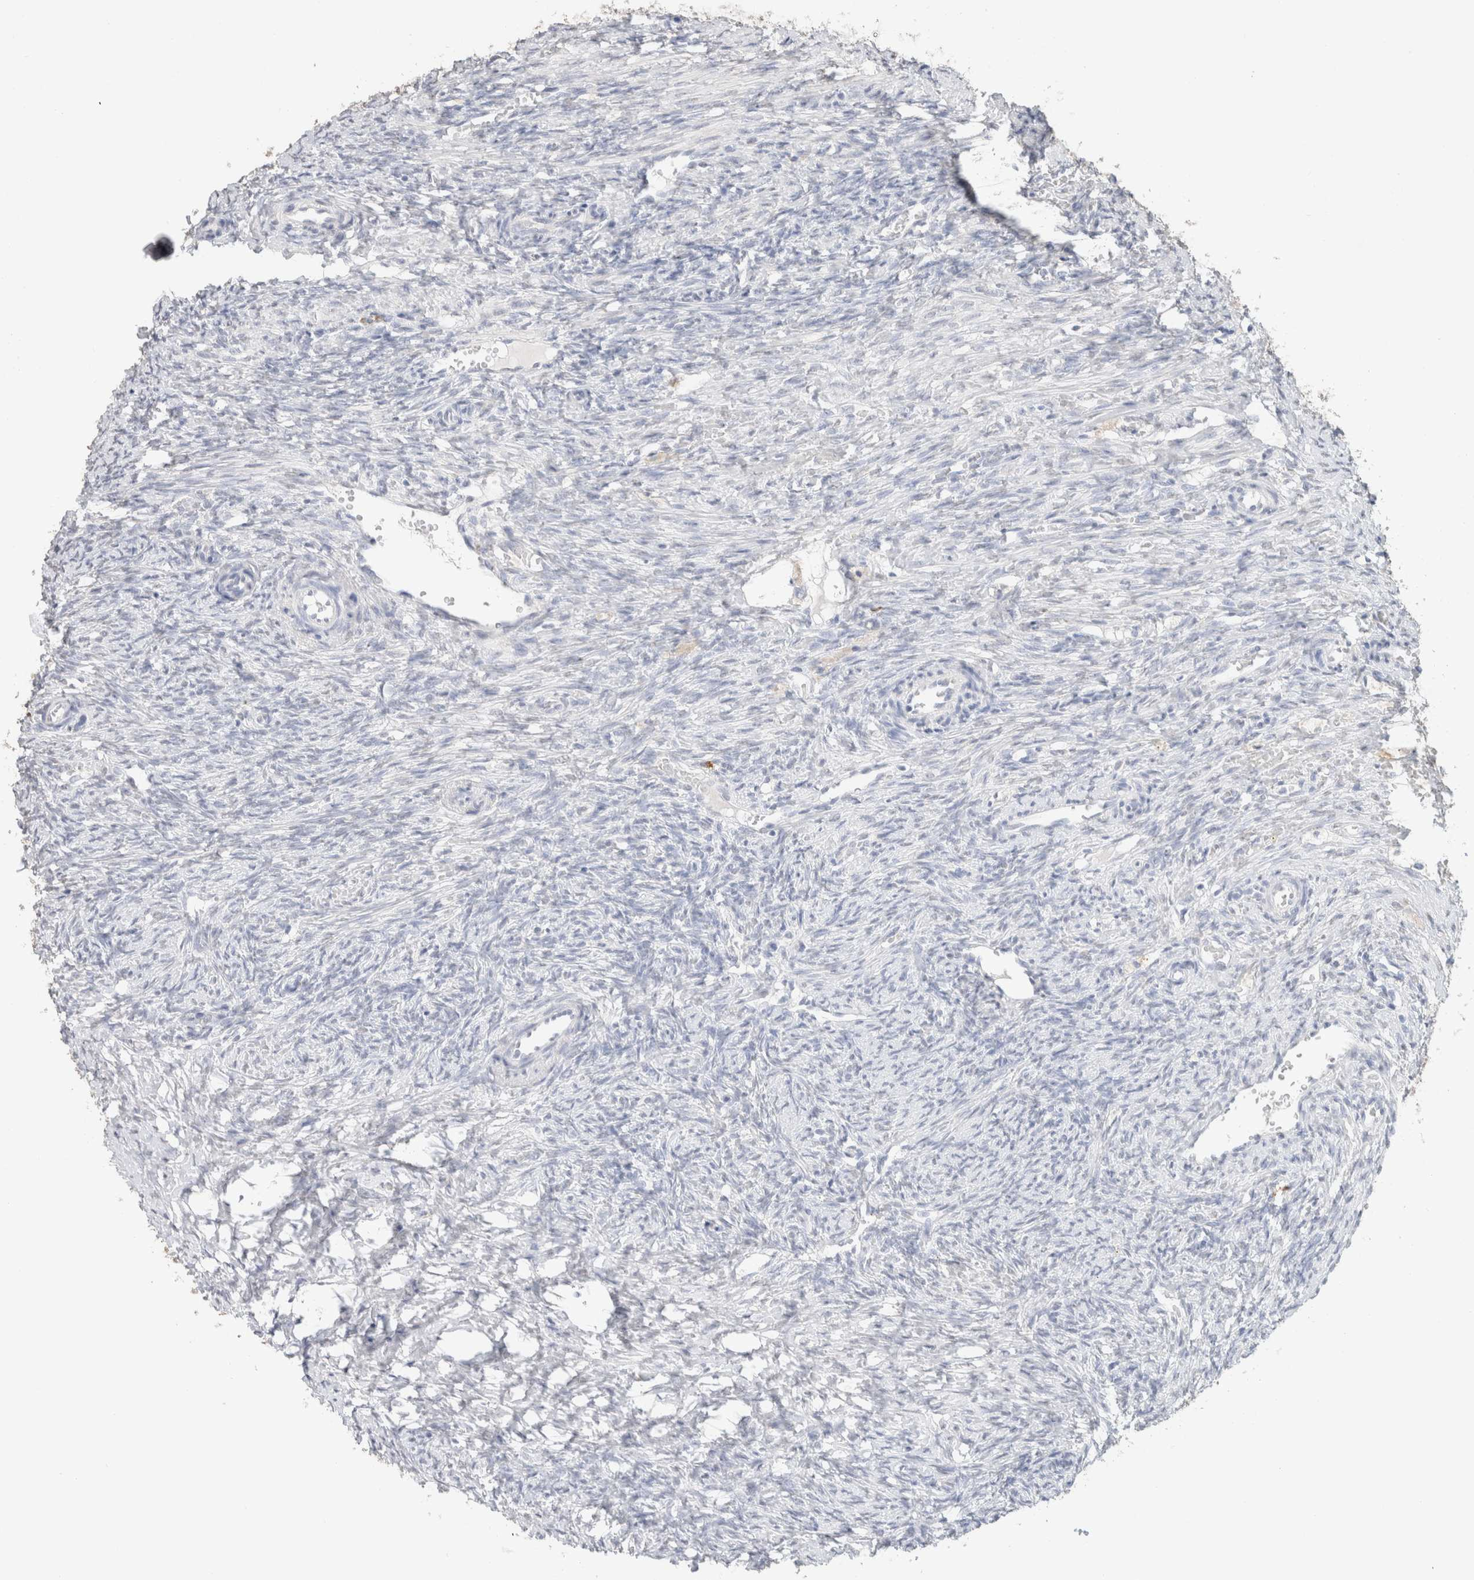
{"staining": {"intensity": "negative", "quantity": "none", "location": "none"}, "tissue": "ovary", "cell_type": "Follicle cells", "image_type": "normal", "snomed": [{"axis": "morphology", "description": "Normal tissue, NOS"}, {"axis": "topography", "description": "Ovary"}], "caption": "Immunohistochemical staining of unremarkable human ovary displays no significant expression in follicle cells.", "gene": "CD80", "patient": {"sex": "female", "age": 41}}